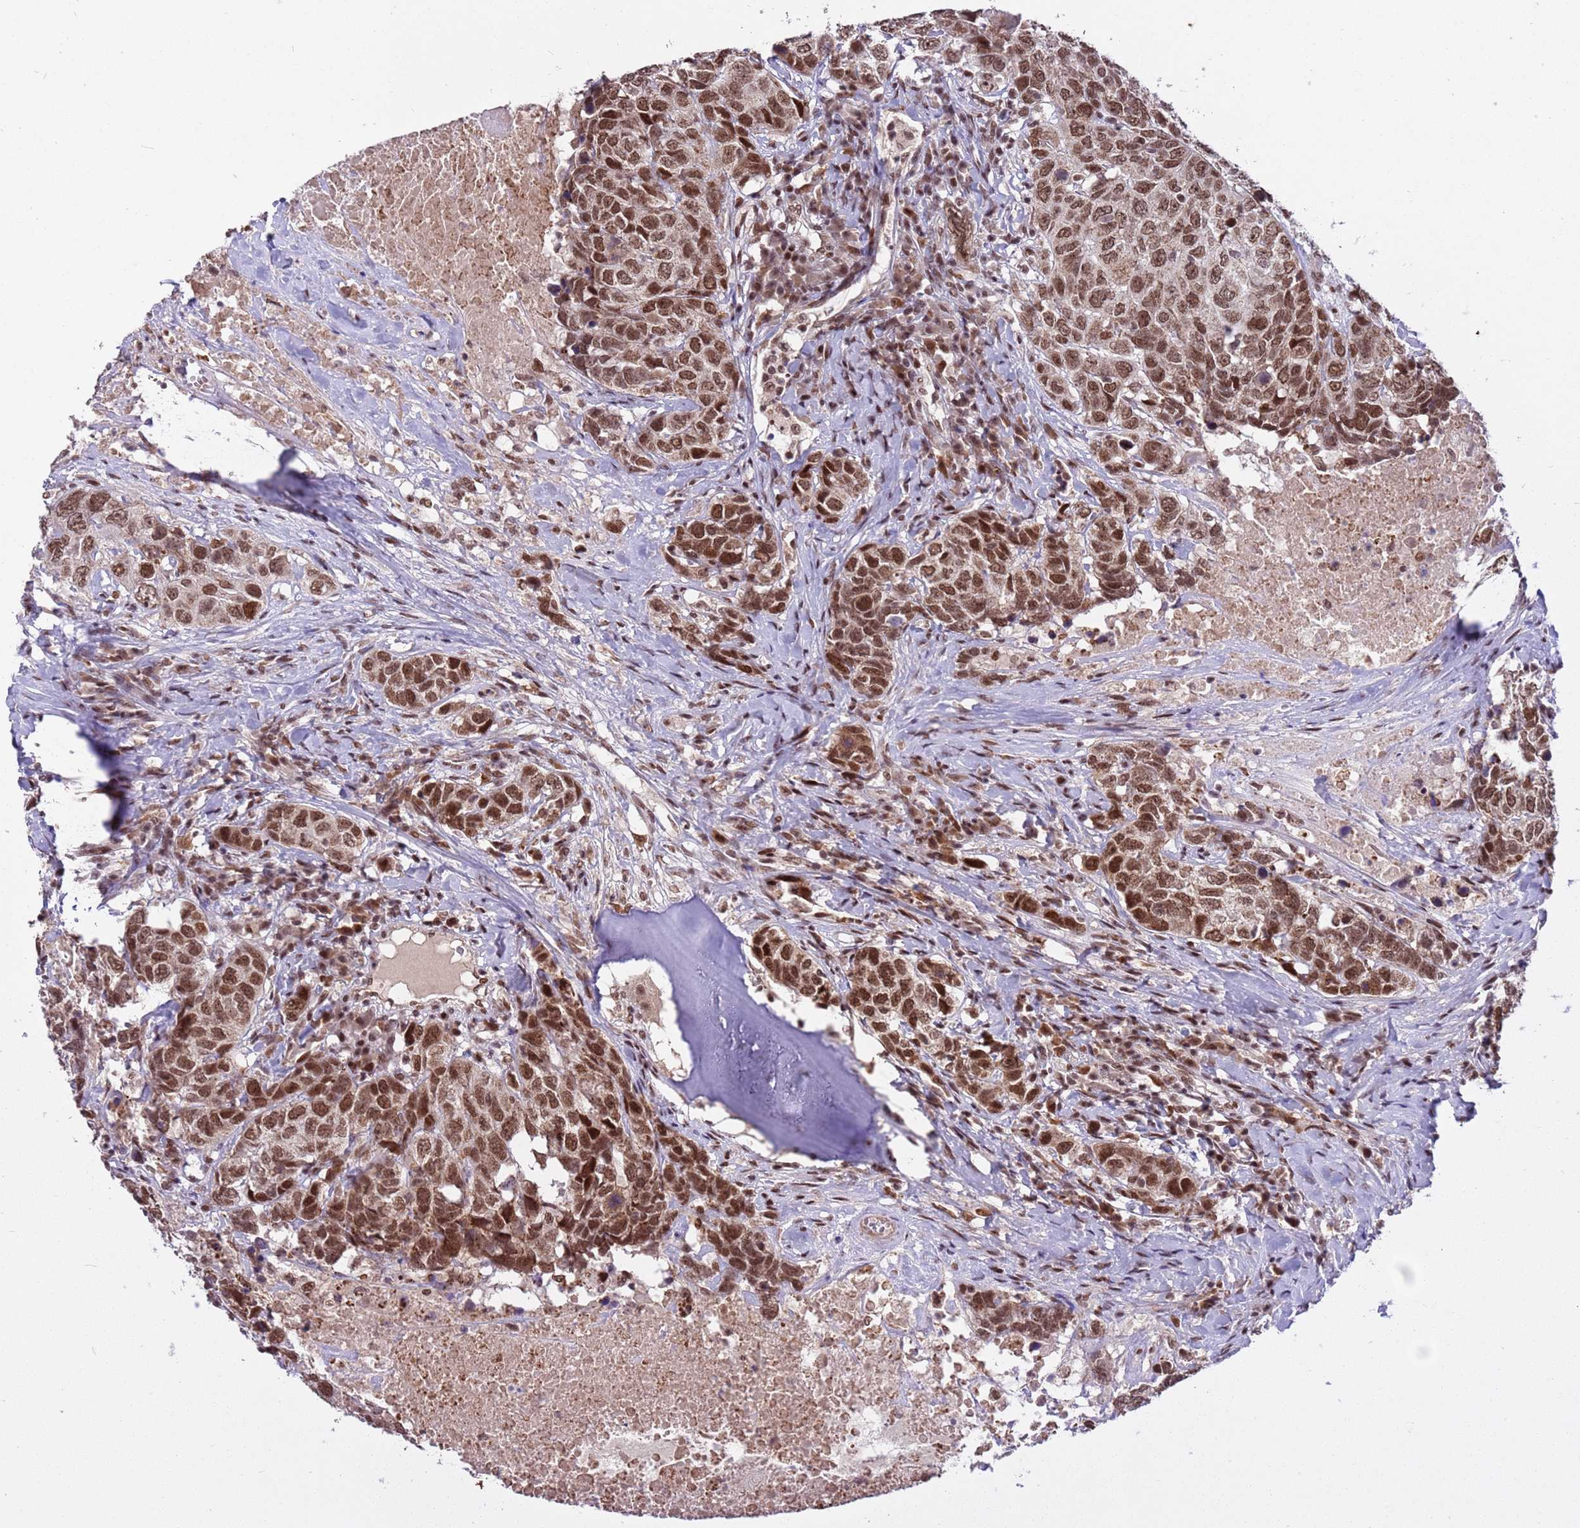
{"staining": {"intensity": "moderate", "quantity": ">75%", "location": "nuclear"}, "tissue": "head and neck cancer", "cell_type": "Tumor cells", "image_type": "cancer", "snomed": [{"axis": "morphology", "description": "Squamous cell carcinoma, NOS"}, {"axis": "topography", "description": "Head-Neck"}], "caption": "DAB immunohistochemical staining of human head and neck squamous cell carcinoma exhibits moderate nuclear protein positivity in about >75% of tumor cells.", "gene": "PPM1H", "patient": {"sex": "male", "age": 66}}